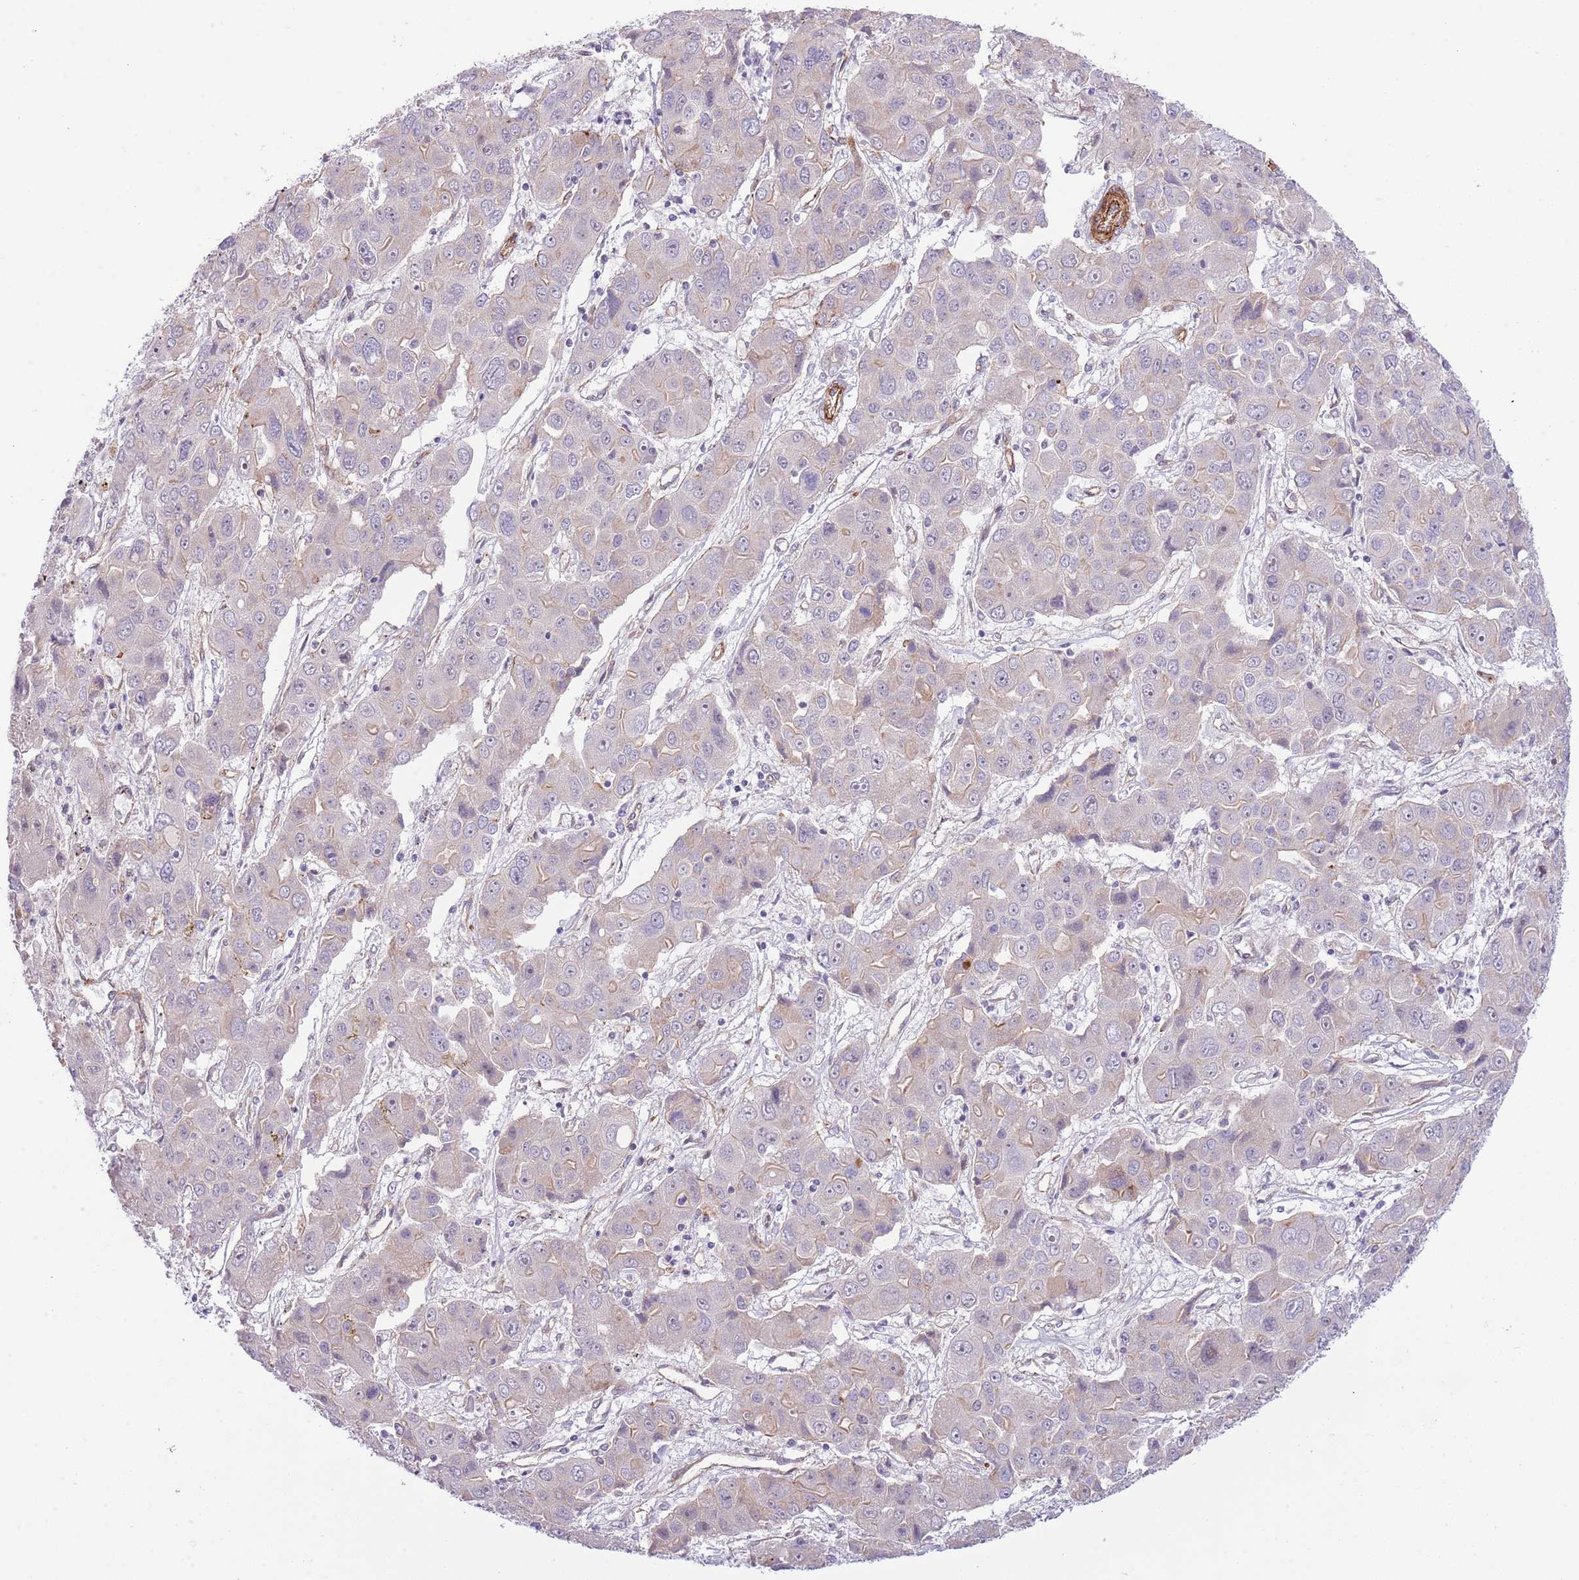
{"staining": {"intensity": "weak", "quantity": "<25%", "location": "cytoplasmic/membranous"}, "tissue": "liver cancer", "cell_type": "Tumor cells", "image_type": "cancer", "snomed": [{"axis": "morphology", "description": "Cholangiocarcinoma"}, {"axis": "topography", "description": "Liver"}], "caption": "IHC histopathology image of cholangiocarcinoma (liver) stained for a protein (brown), which displays no positivity in tumor cells.", "gene": "NEK3", "patient": {"sex": "male", "age": 67}}